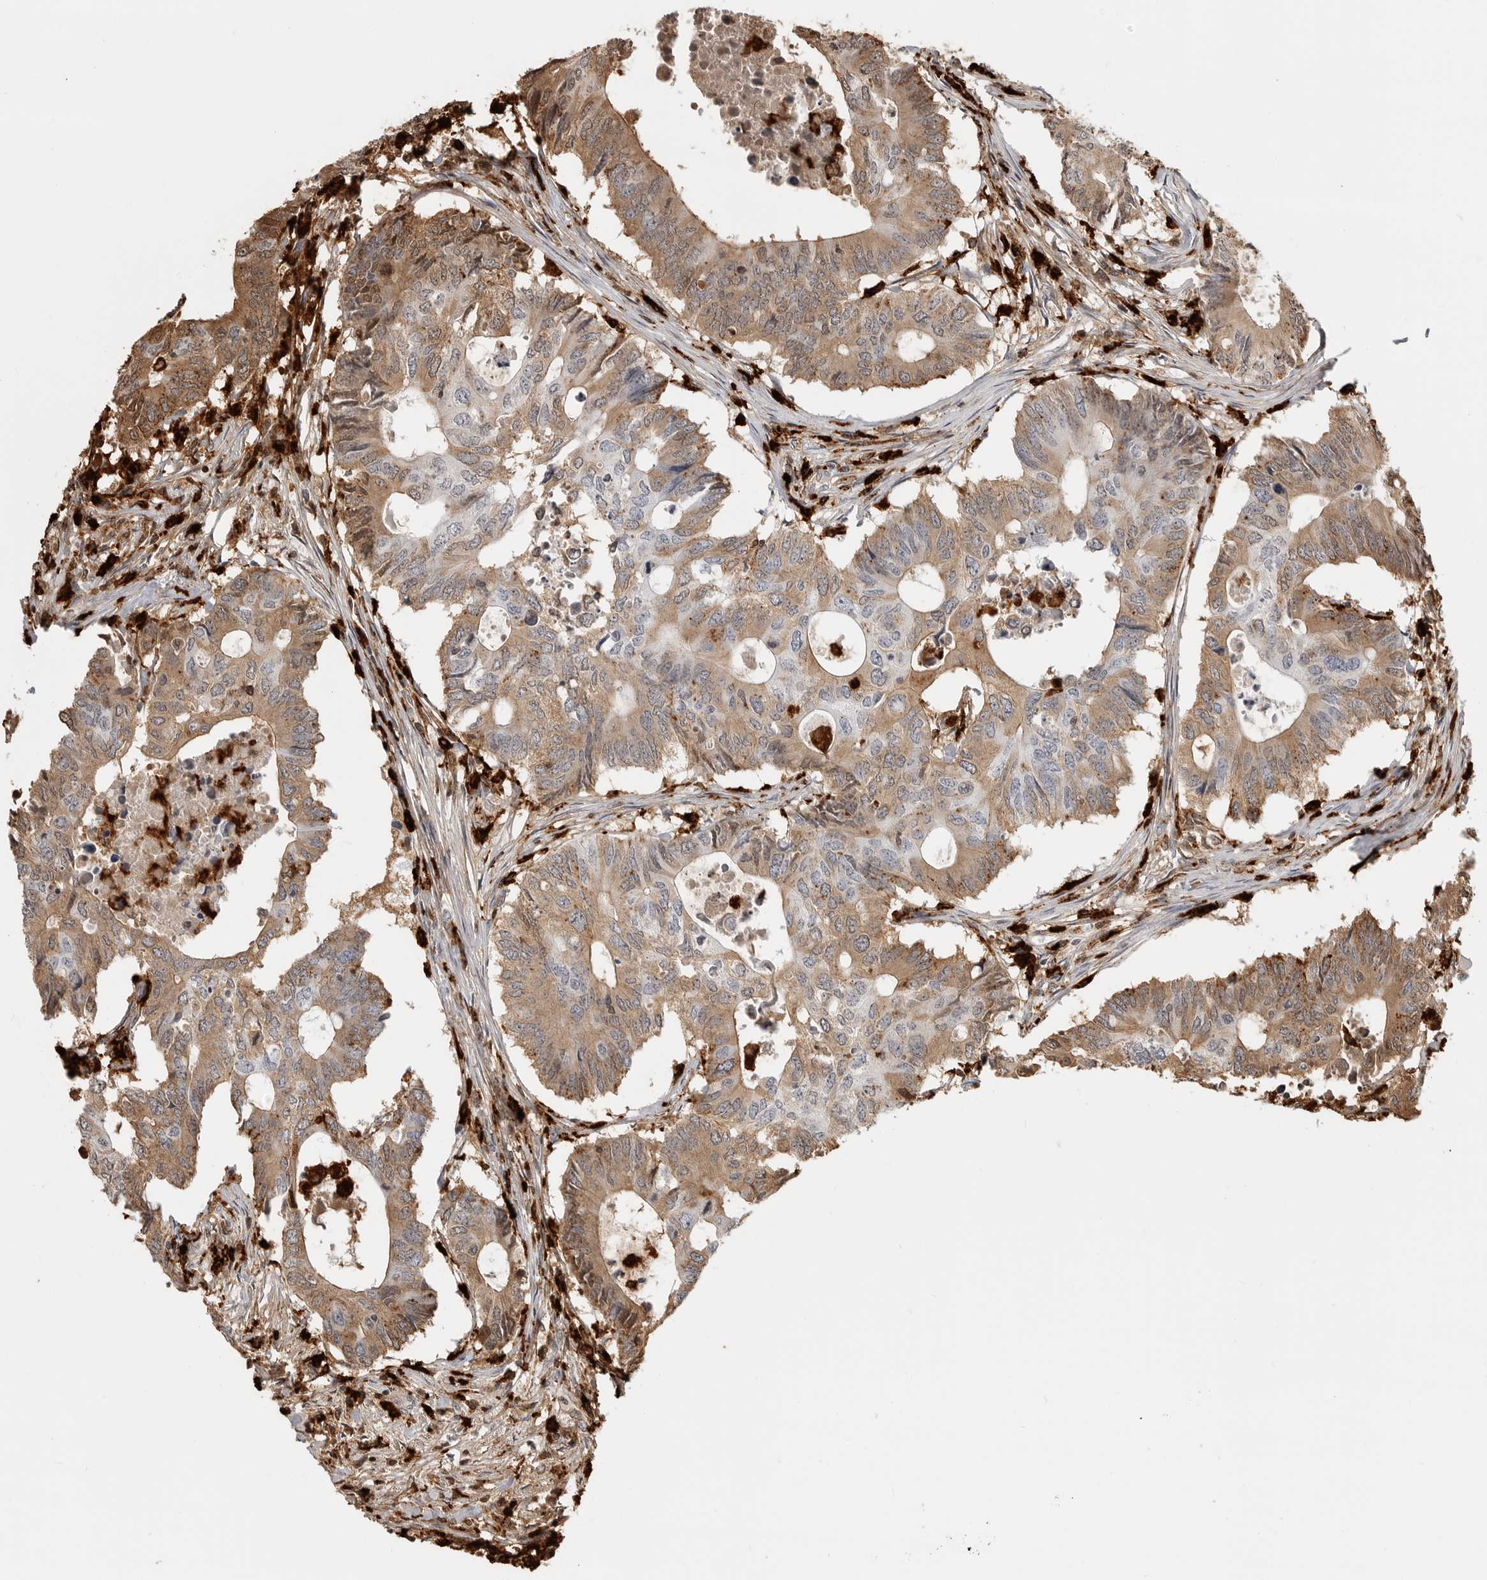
{"staining": {"intensity": "moderate", "quantity": "25%-75%", "location": "cytoplasmic/membranous"}, "tissue": "colorectal cancer", "cell_type": "Tumor cells", "image_type": "cancer", "snomed": [{"axis": "morphology", "description": "Adenocarcinoma, NOS"}, {"axis": "topography", "description": "Colon"}], "caption": "Moderate cytoplasmic/membranous protein positivity is seen in about 25%-75% of tumor cells in colorectal adenocarcinoma. (brown staining indicates protein expression, while blue staining denotes nuclei).", "gene": "IFI30", "patient": {"sex": "male", "age": 71}}